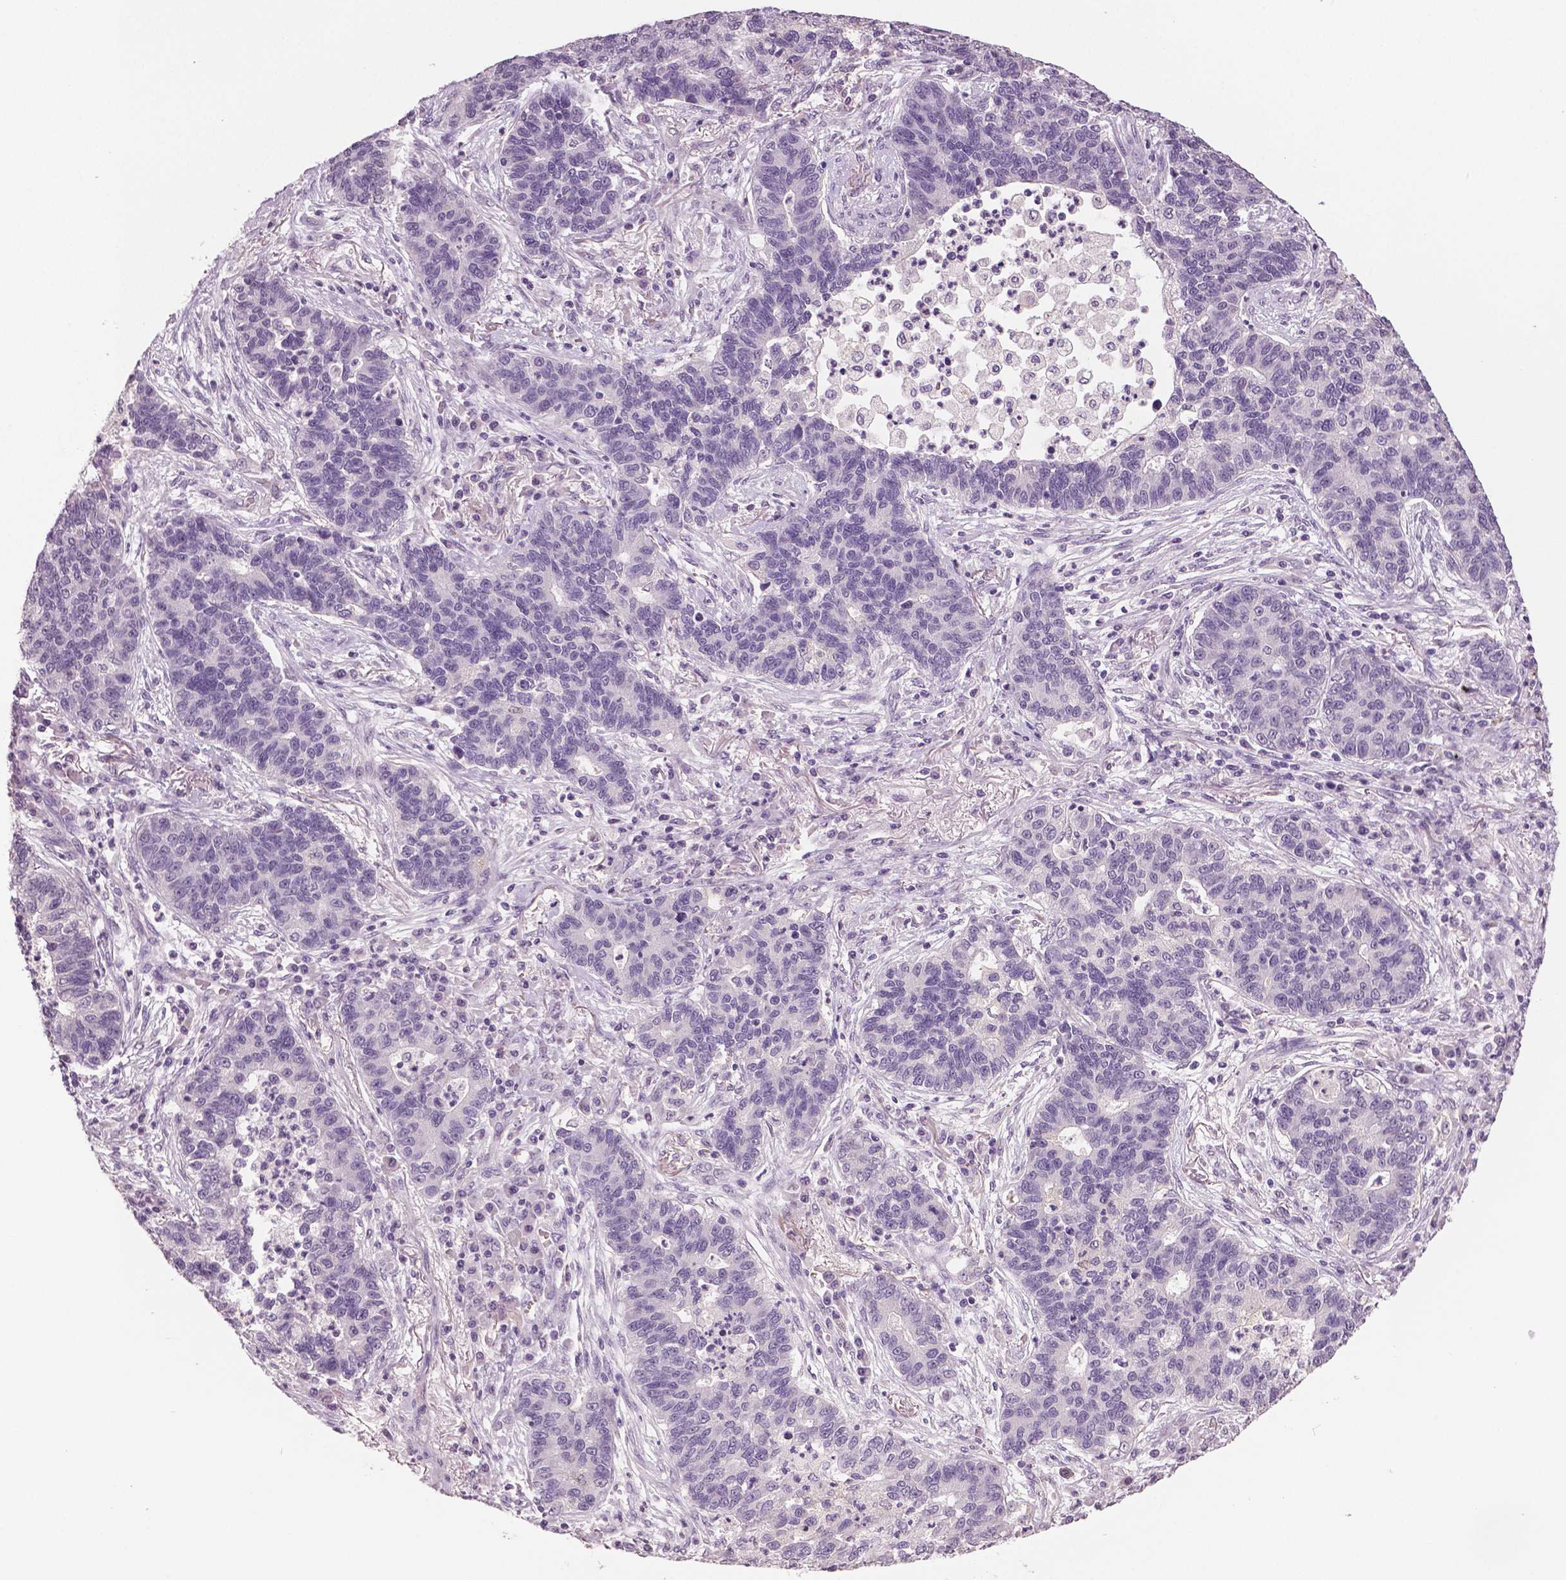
{"staining": {"intensity": "negative", "quantity": "none", "location": "none"}, "tissue": "lung cancer", "cell_type": "Tumor cells", "image_type": "cancer", "snomed": [{"axis": "morphology", "description": "Adenocarcinoma, NOS"}, {"axis": "topography", "description": "Lung"}], "caption": "This is an immunohistochemistry (IHC) image of adenocarcinoma (lung). There is no expression in tumor cells.", "gene": "NECAB1", "patient": {"sex": "female", "age": 57}}